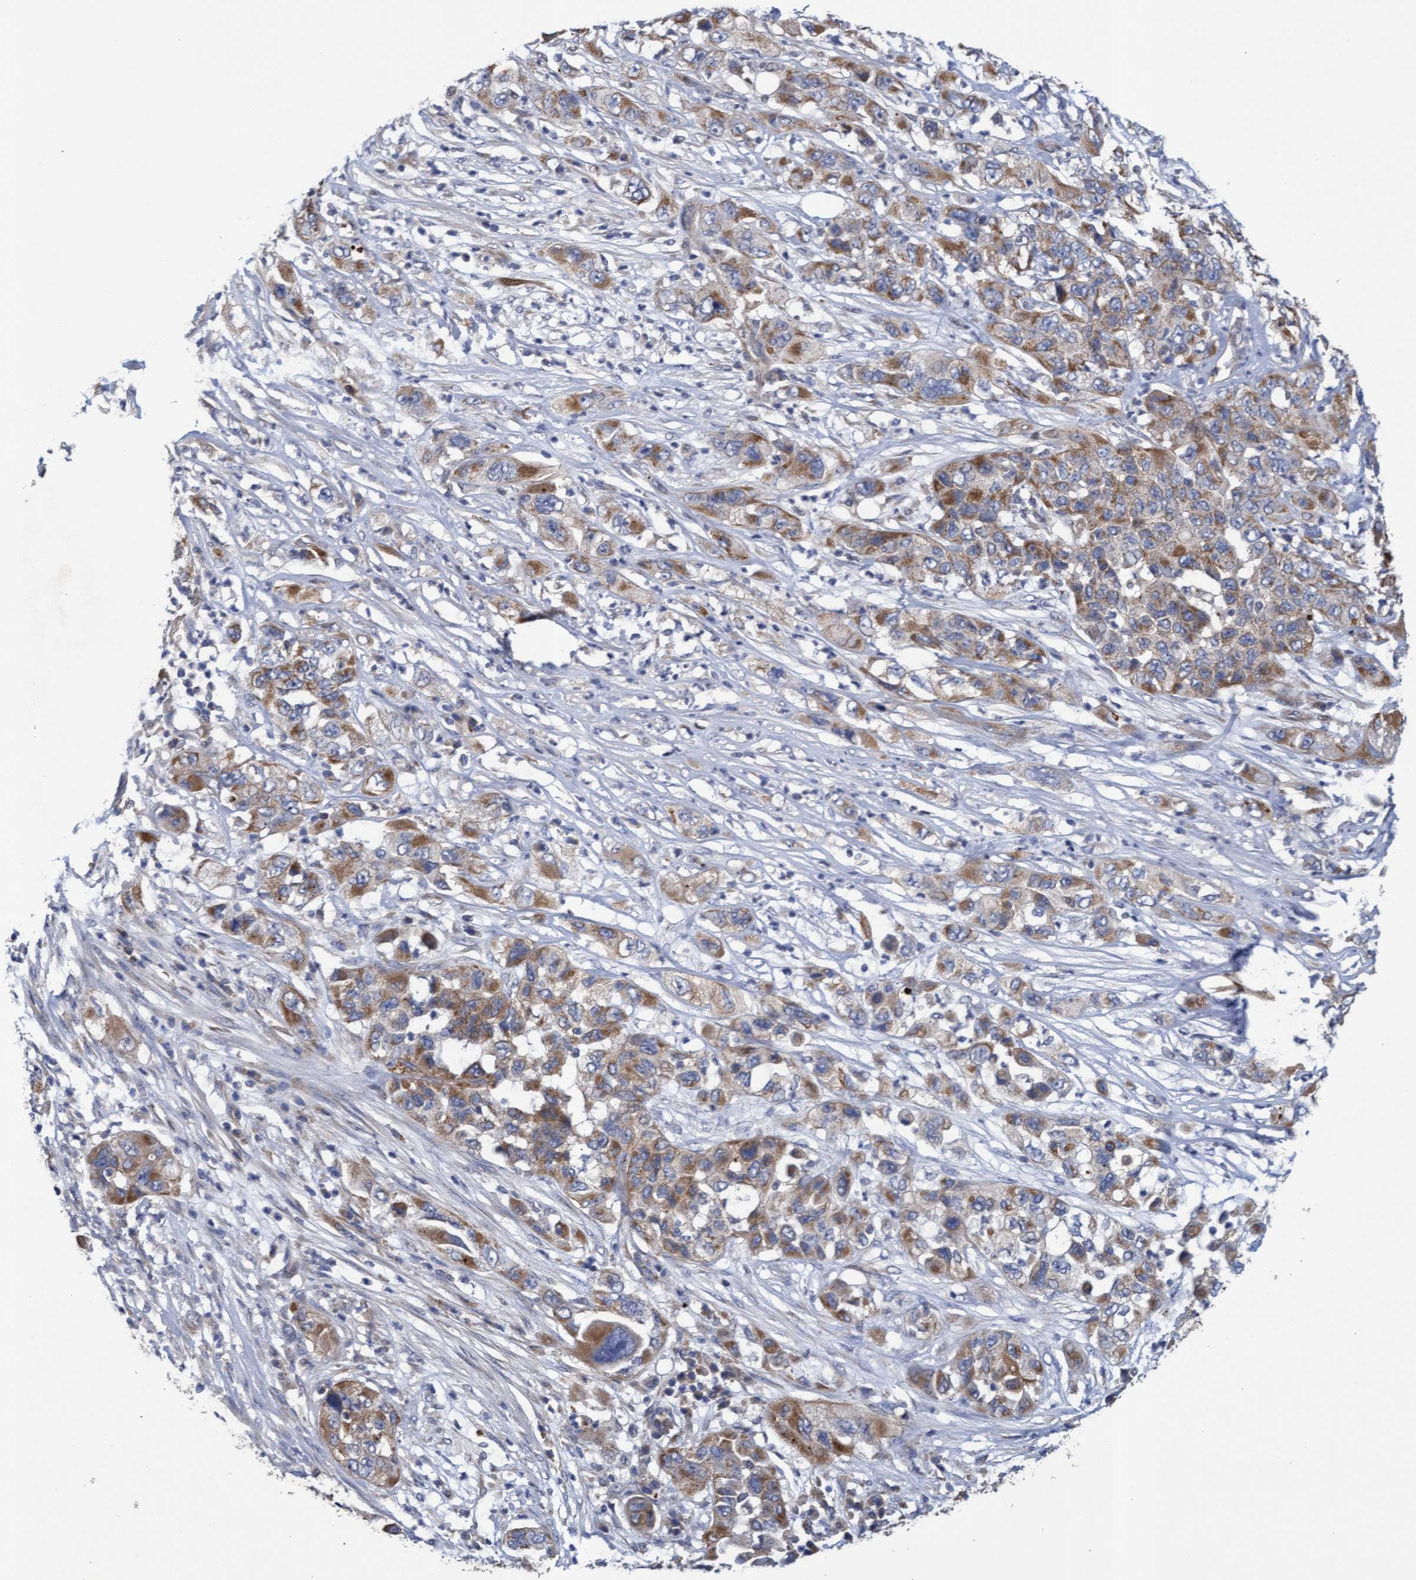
{"staining": {"intensity": "moderate", "quantity": ">75%", "location": "cytoplasmic/membranous"}, "tissue": "pancreatic cancer", "cell_type": "Tumor cells", "image_type": "cancer", "snomed": [{"axis": "morphology", "description": "Adenocarcinoma, NOS"}, {"axis": "topography", "description": "Pancreas"}], "caption": "Protein analysis of pancreatic cancer (adenocarcinoma) tissue shows moderate cytoplasmic/membranous expression in about >75% of tumor cells.", "gene": "MRPL38", "patient": {"sex": "female", "age": 78}}